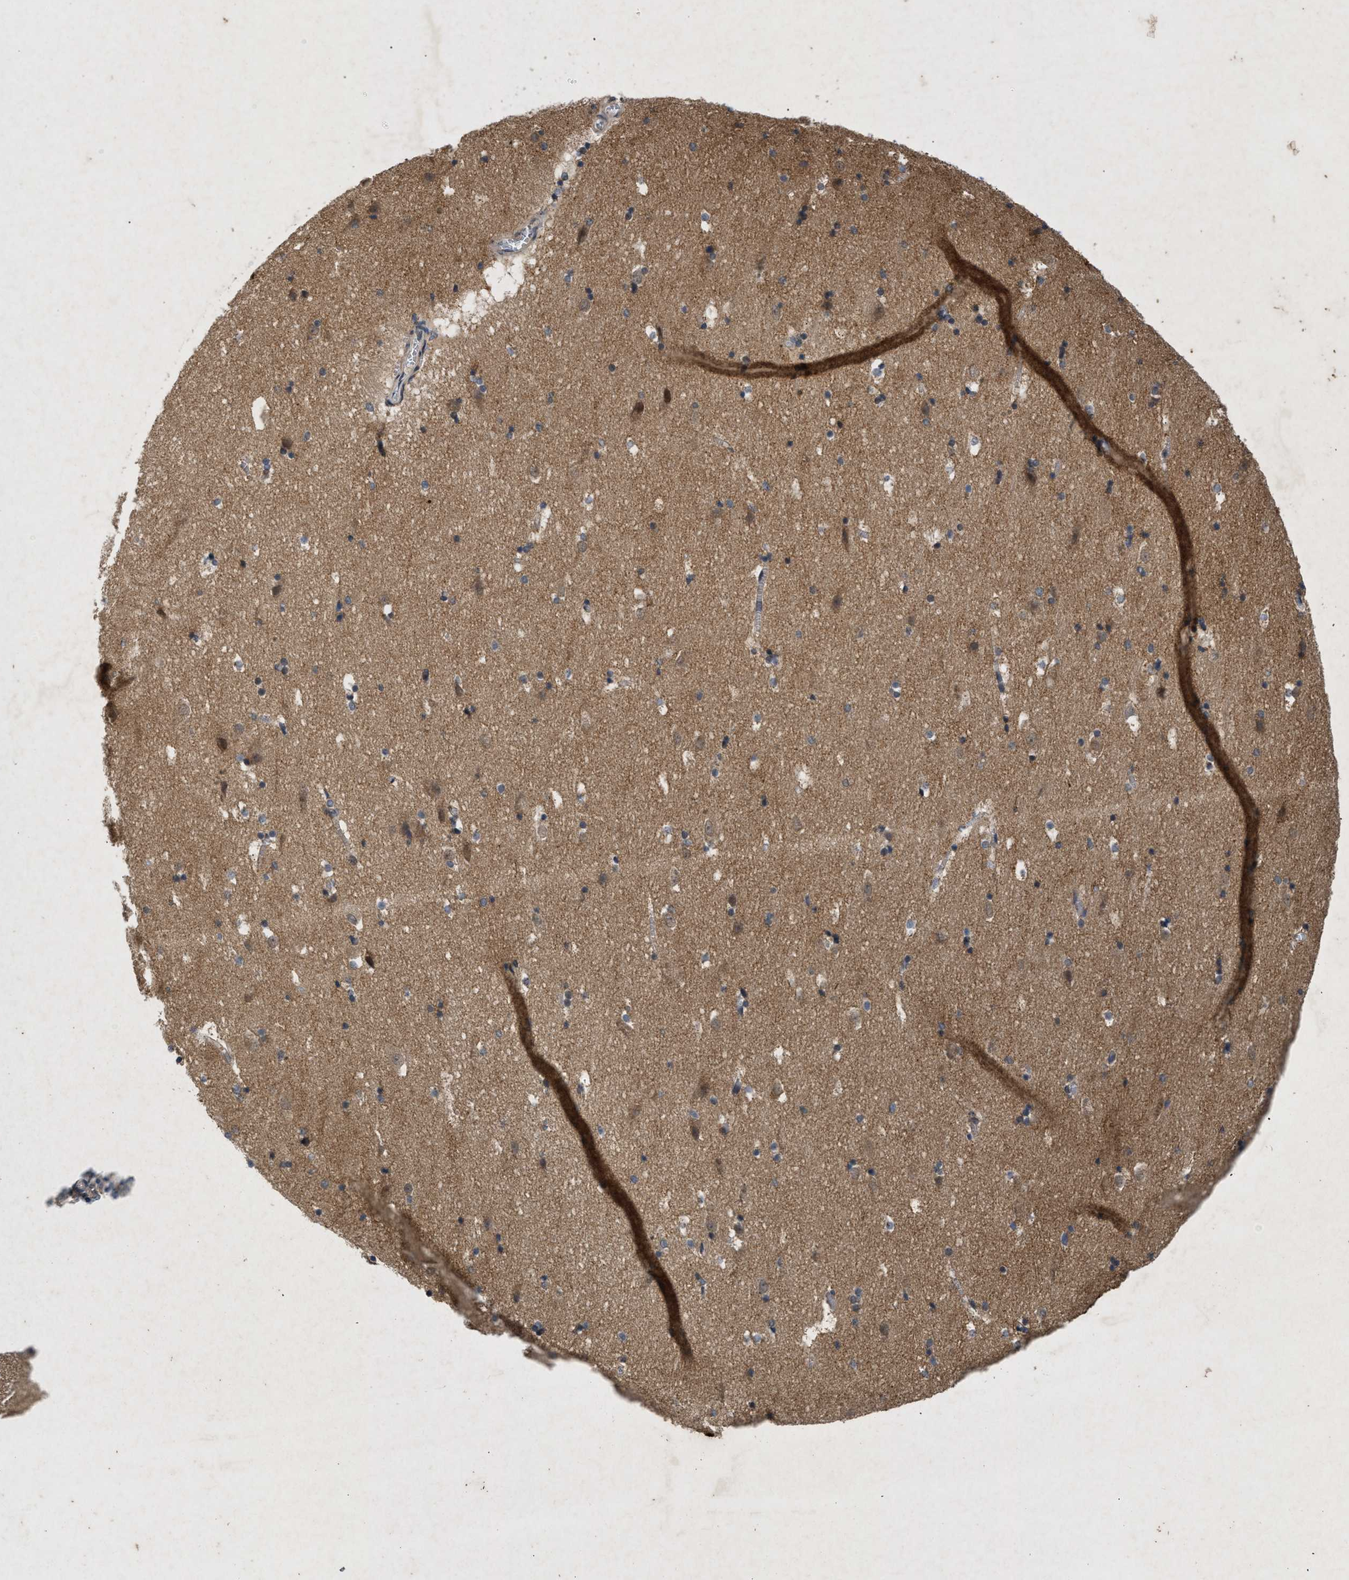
{"staining": {"intensity": "moderate", "quantity": "<25%", "location": "cytoplasmic/membranous"}, "tissue": "hippocampus", "cell_type": "Glial cells", "image_type": "normal", "snomed": [{"axis": "morphology", "description": "Normal tissue, NOS"}, {"axis": "topography", "description": "Hippocampus"}], "caption": "IHC histopathology image of unremarkable hippocampus stained for a protein (brown), which displays low levels of moderate cytoplasmic/membranous staining in approximately <25% of glial cells.", "gene": "PRKG2", "patient": {"sex": "male", "age": 45}}